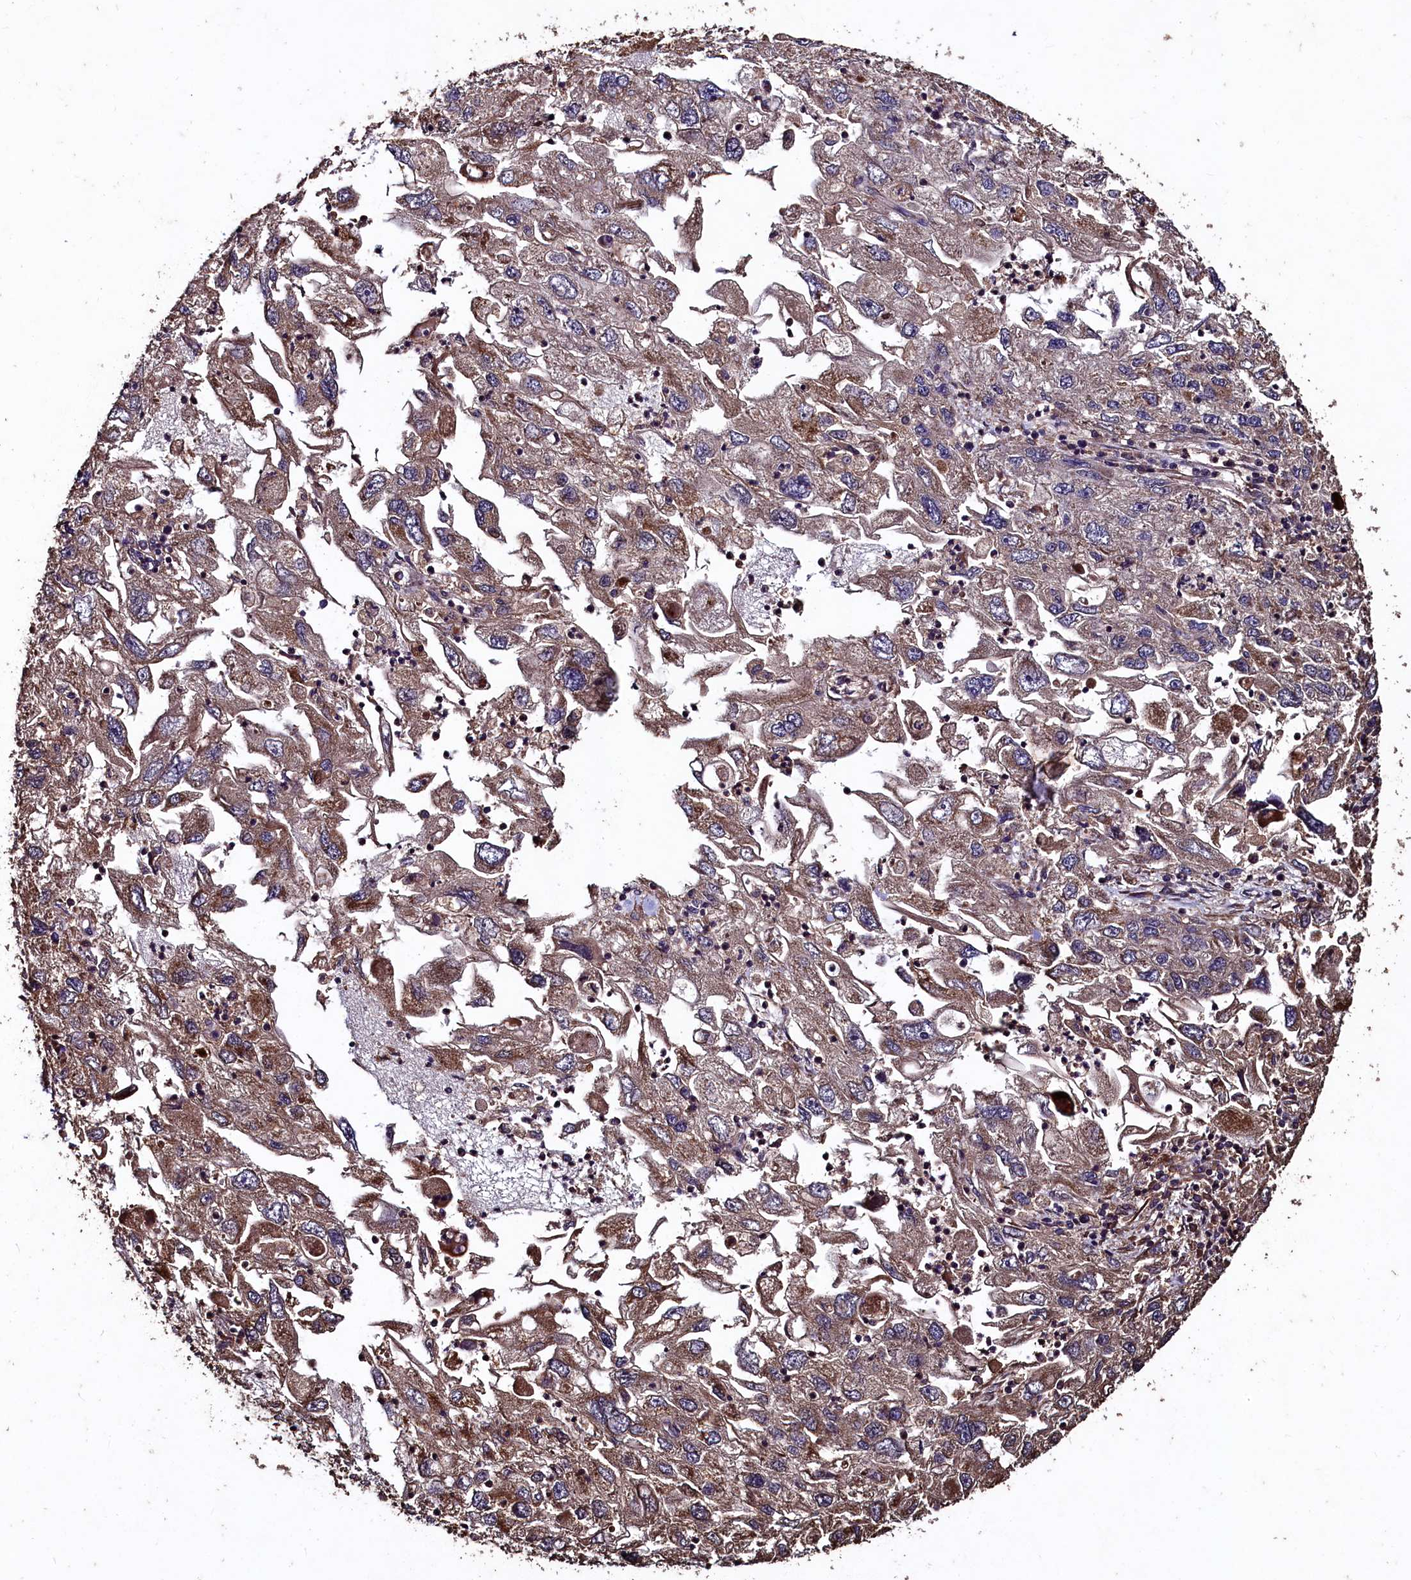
{"staining": {"intensity": "moderate", "quantity": "25%-75%", "location": "cytoplasmic/membranous"}, "tissue": "endometrial cancer", "cell_type": "Tumor cells", "image_type": "cancer", "snomed": [{"axis": "morphology", "description": "Adenocarcinoma, NOS"}, {"axis": "topography", "description": "Endometrium"}], "caption": "Immunohistochemical staining of endometrial adenocarcinoma displays moderate cytoplasmic/membranous protein staining in approximately 25%-75% of tumor cells.", "gene": "TMEM98", "patient": {"sex": "female", "age": 49}}